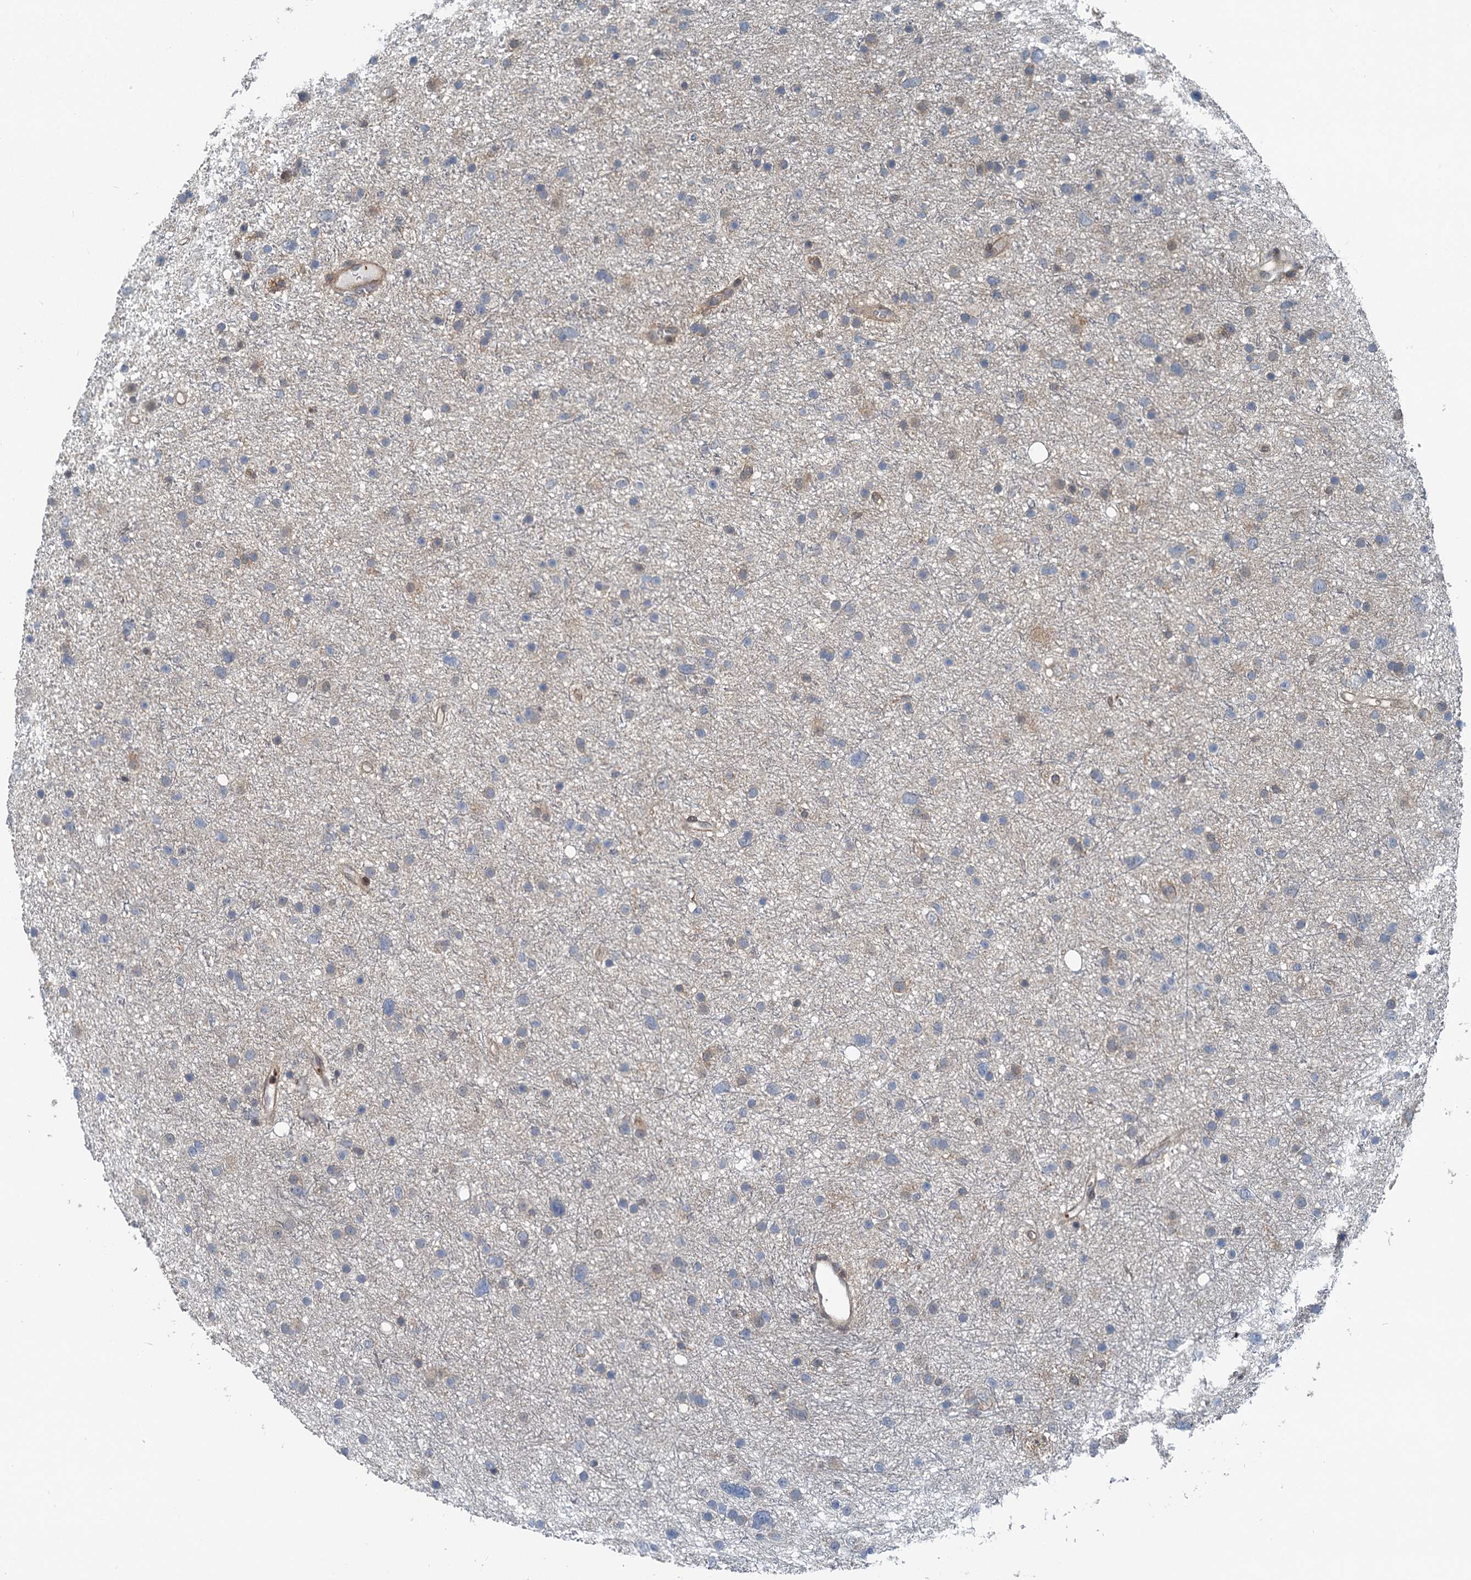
{"staining": {"intensity": "weak", "quantity": "<25%", "location": "cytoplasmic/membranous"}, "tissue": "glioma", "cell_type": "Tumor cells", "image_type": "cancer", "snomed": [{"axis": "morphology", "description": "Glioma, malignant, Low grade"}, {"axis": "topography", "description": "Cerebral cortex"}], "caption": "Malignant glioma (low-grade) stained for a protein using immunohistochemistry displays no positivity tumor cells.", "gene": "GCLM", "patient": {"sex": "female", "age": 39}}